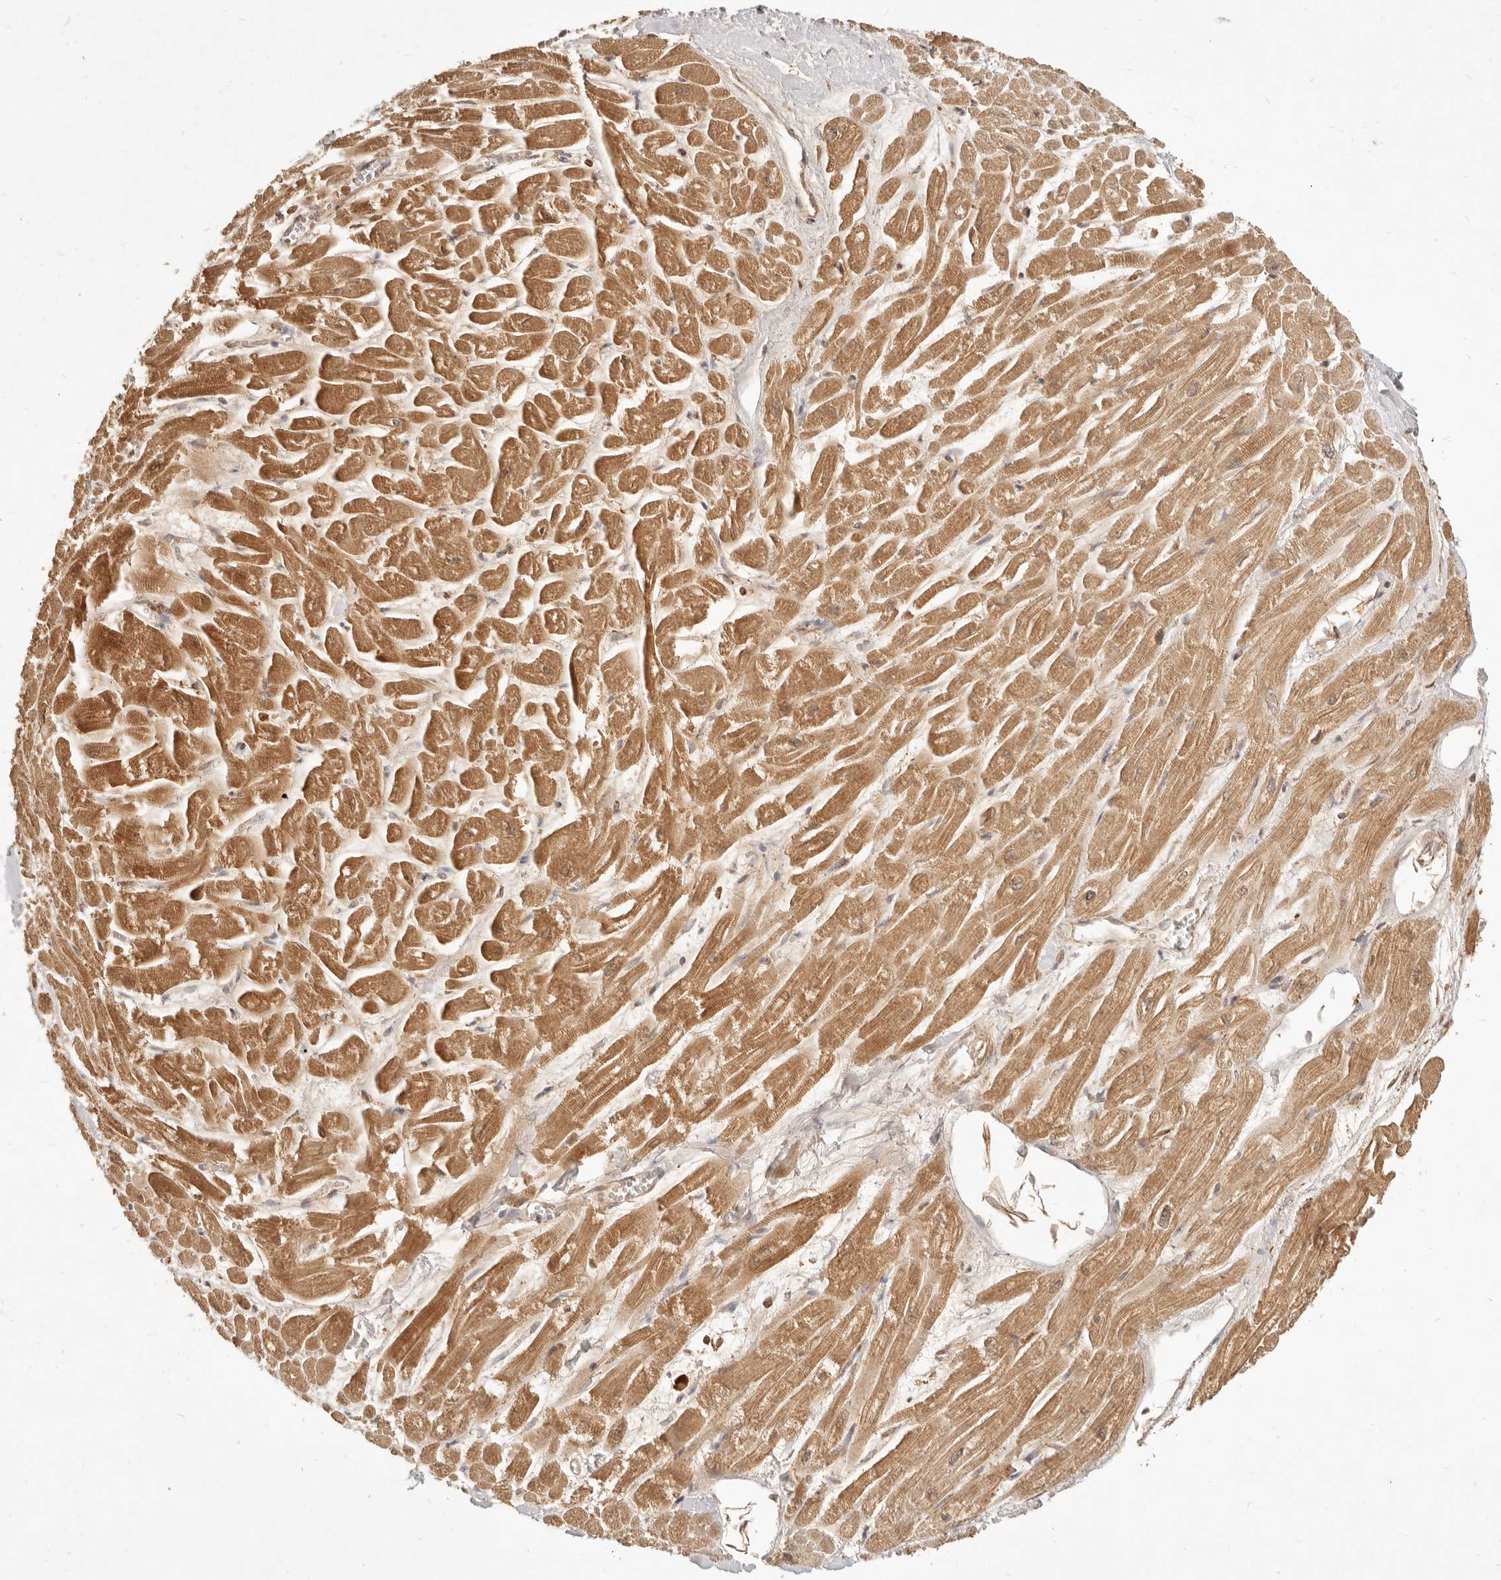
{"staining": {"intensity": "moderate", "quantity": ">75%", "location": "cytoplasmic/membranous"}, "tissue": "heart muscle", "cell_type": "Cardiomyocytes", "image_type": "normal", "snomed": [{"axis": "morphology", "description": "Normal tissue, NOS"}, {"axis": "topography", "description": "Heart"}], "caption": "This is a photomicrograph of immunohistochemistry staining of normal heart muscle, which shows moderate positivity in the cytoplasmic/membranous of cardiomyocytes.", "gene": "CPLANE2", "patient": {"sex": "male", "age": 54}}